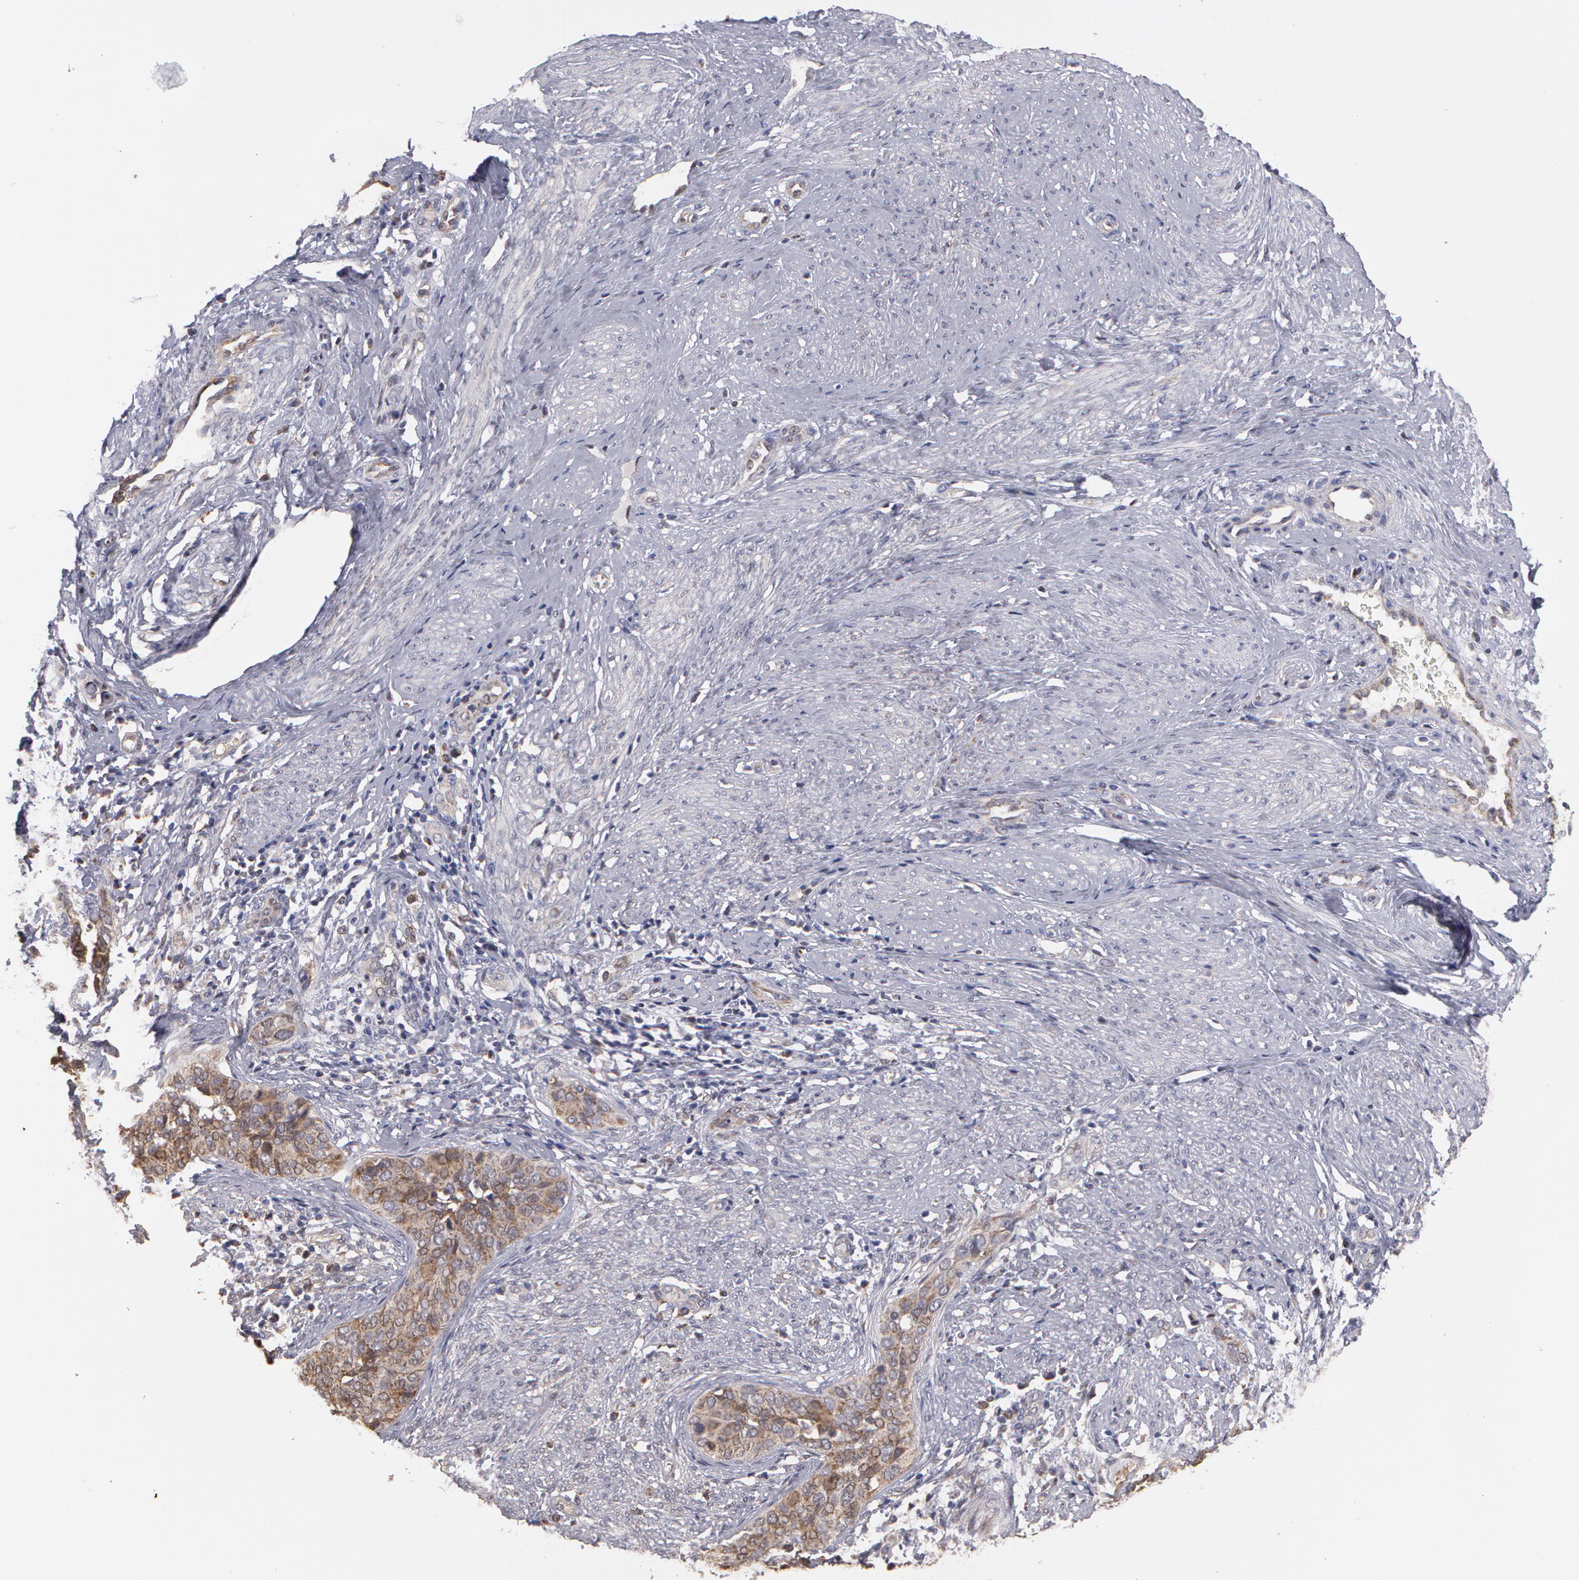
{"staining": {"intensity": "weak", "quantity": ">75%", "location": "cytoplasmic/membranous"}, "tissue": "cervical cancer", "cell_type": "Tumor cells", "image_type": "cancer", "snomed": [{"axis": "morphology", "description": "Squamous cell carcinoma, NOS"}, {"axis": "topography", "description": "Cervix"}], "caption": "The image reveals staining of cervical squamous cell carcinoma, revealing weak cytoplasmic/membranous protein staining (brown color) within tumor cells.", "gene": "MPST", "patient": {"sex": "female", "age": 31}}